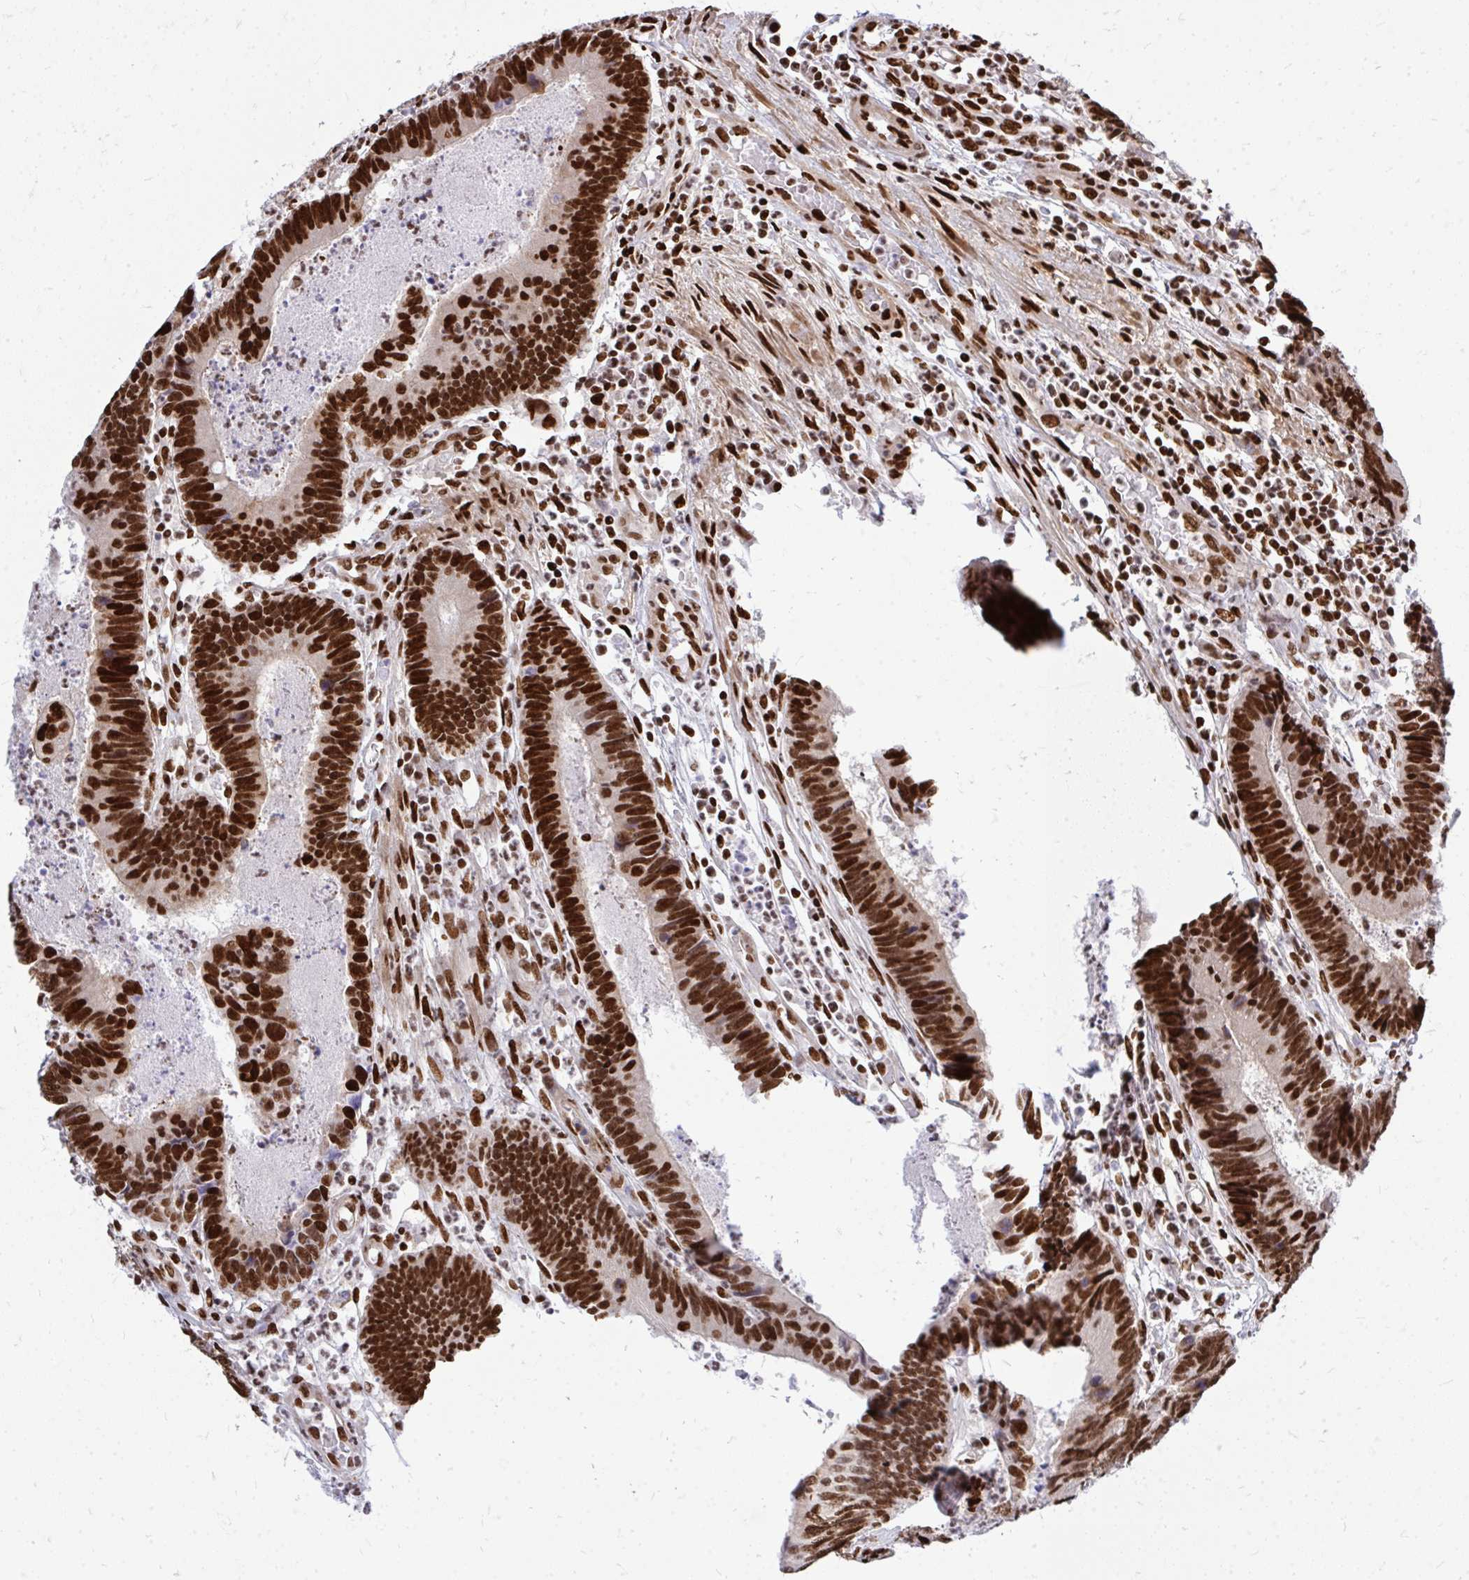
{"staining": {"intensity": "strong", "quantity": ">75%", "location": "nuclear"}, "tissue": "colorectal cancer", "cell_type": "Tumor cells", "image_type": "cancer", "snomed": [{"axis": "morphology", "description": "Adenocarcinoma, NOS"}, {"axis": "topography", "description": "Colon"}], "caption": "This image reveals immunohistochemistry (IHC) staining of human colorectal cancer, with high strong nuclear staining in about >75% of tumor cells.", "gene": "TBL1Y", "patient": {"sex": "female", "age": 67}}